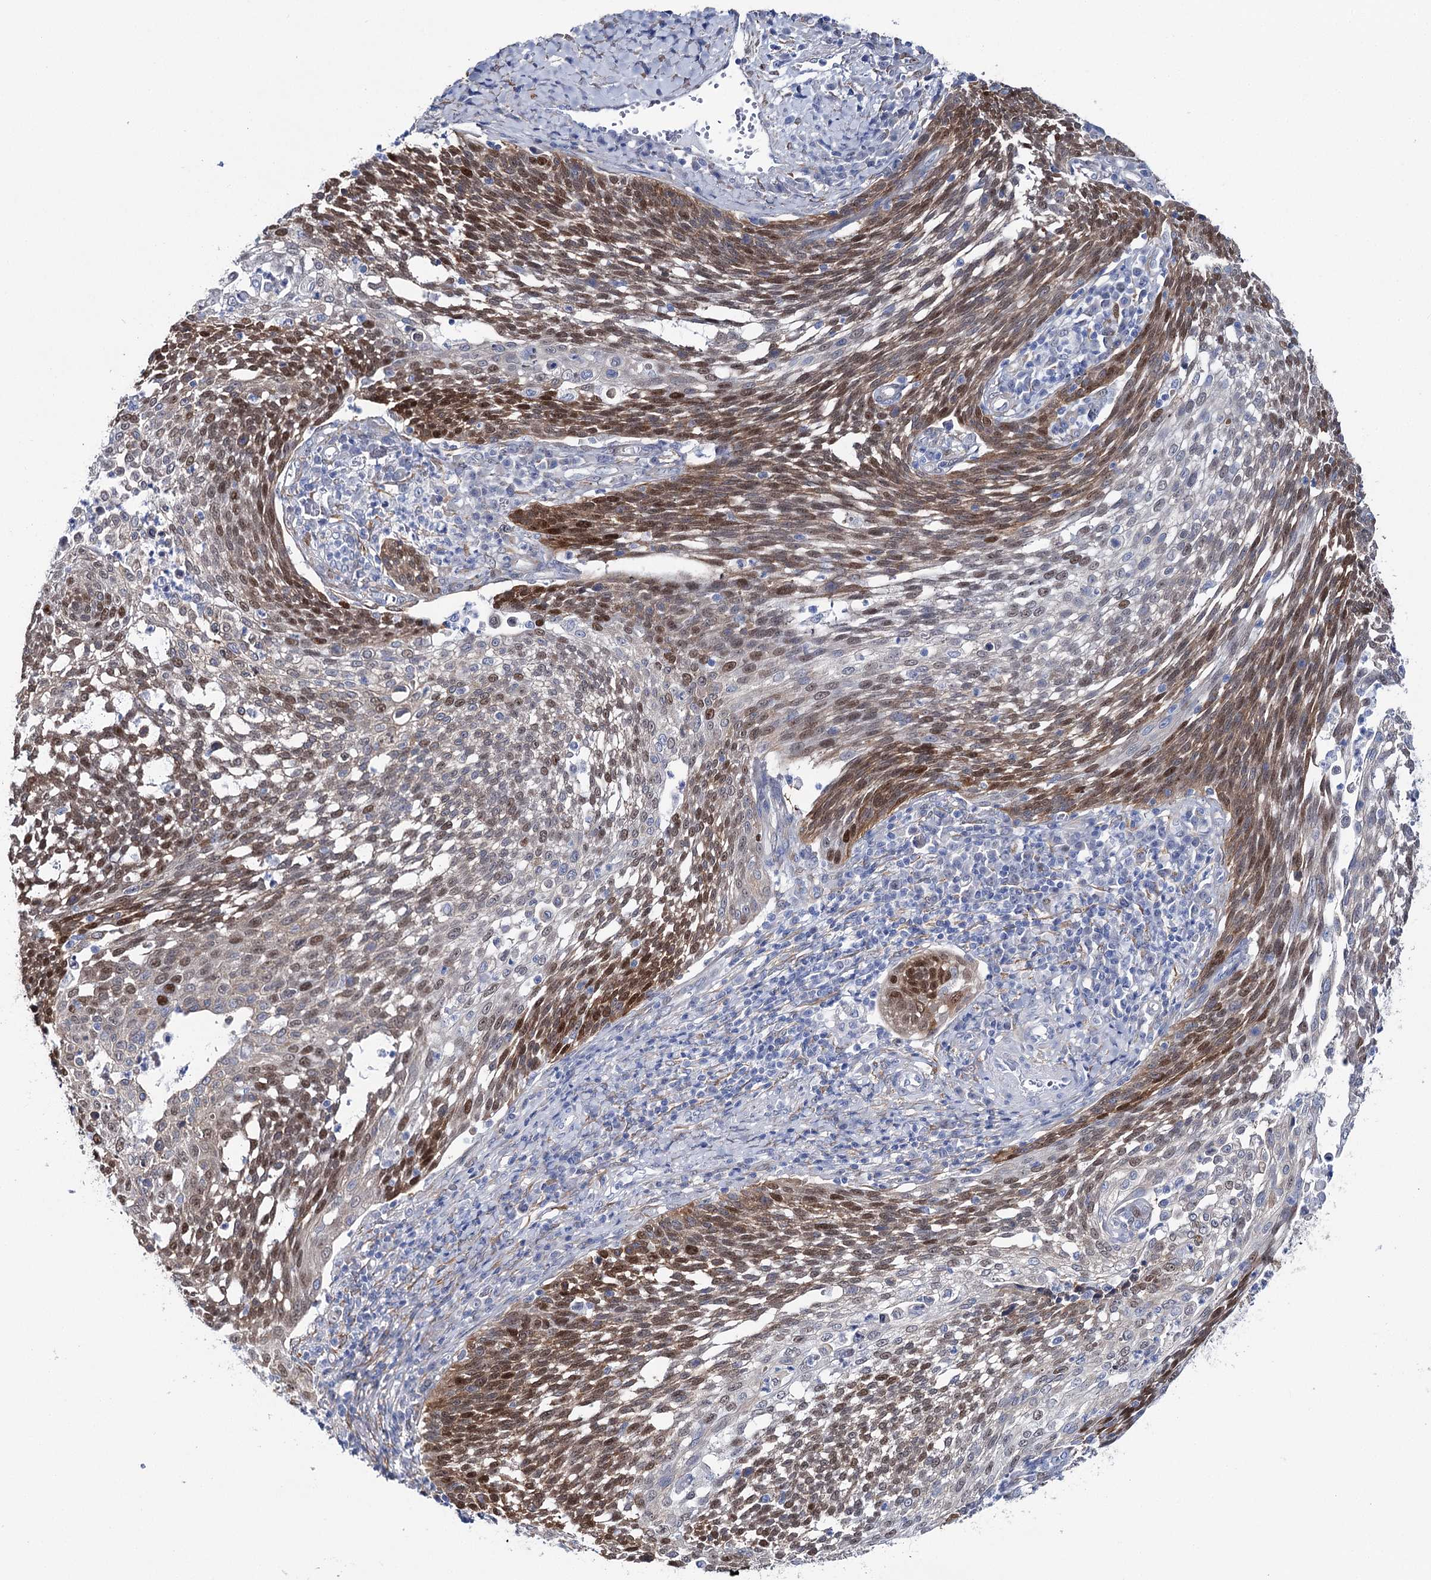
{"staining": {"intensity": "moderate", "quantity": ">75%", "location": "cytoplasmic/membranous,nuclear"}, "tissue": "cervical cancer", "cell_type": "Tumor cells", "image_type": "cancer", "snomed": [{"axis": "morphology", "description": "Squamous cell carcinoma, NOS"}, {"axis": "topography", "description": "Cervix"}], "caption": "IHC image of neoplastic tissue: cervical cancer stained using IHC displays medium levels of moderate protein expression localized specifically in the cytoplasmic/membranous and nuclear of tumor cells, appearing as a cytoplasmic/membranous and nuclear brown color.", "gene": "UGDH", "patient": {"sex": "female", "age": 34}}